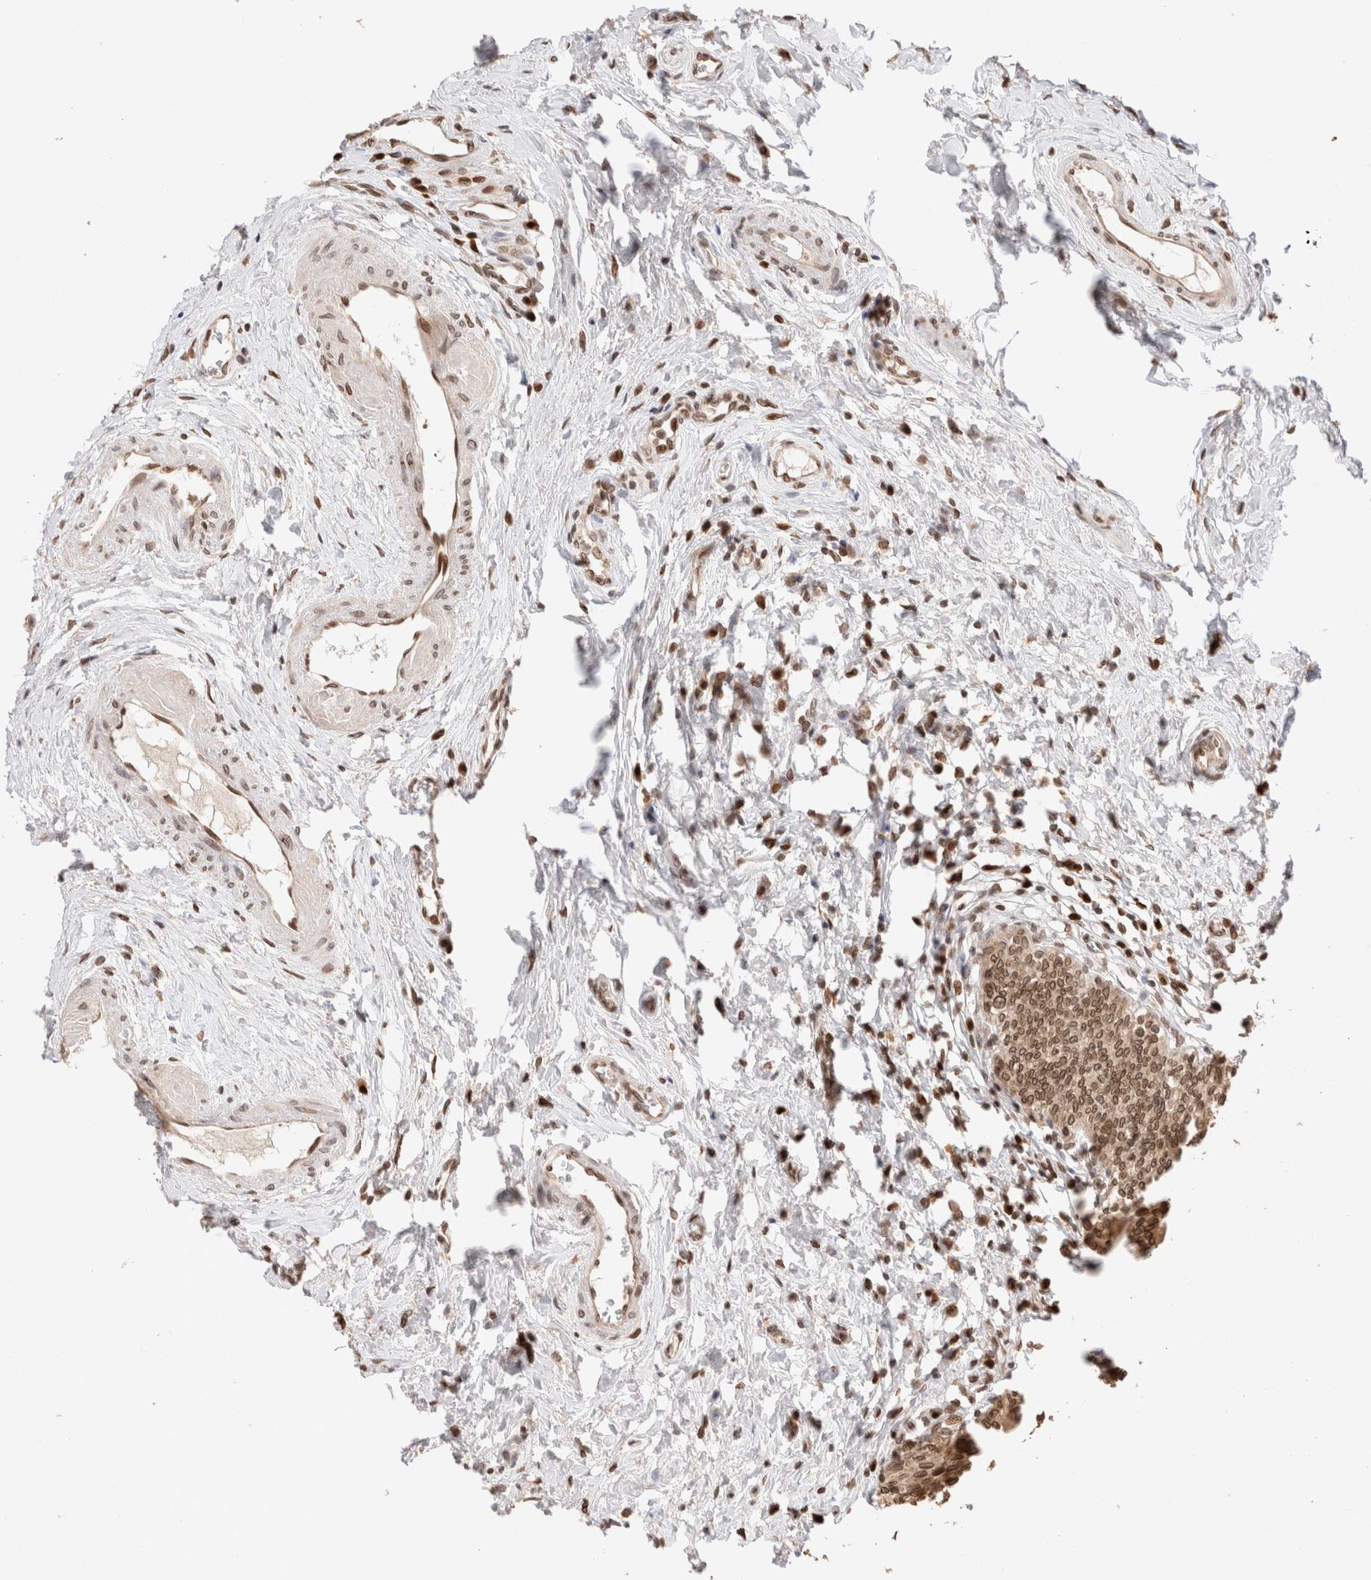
{"staining": {"intensity": "strong", "quantity": ">75%", "location": "cytoplasmic/membranous,nuclear"}, "tissue": "urinary bladder", "cell_type": "Urothelial cells", "image_type": "normal", "snomed": [{"axis": "morphology", "description": "Normal tissue, NOS"}, {"axis": "topography", "description": "Urinary bladder"}], "caption": "Urinary bladder stained for a protein shows strong cytoplasmic/membranous,nuclear positivity in urothelial cells. (brown staining indicates protein expression, while blue staining denotes nuclei).", "gene": "TPR", "patient": {"sex": "male", "age": 83}}